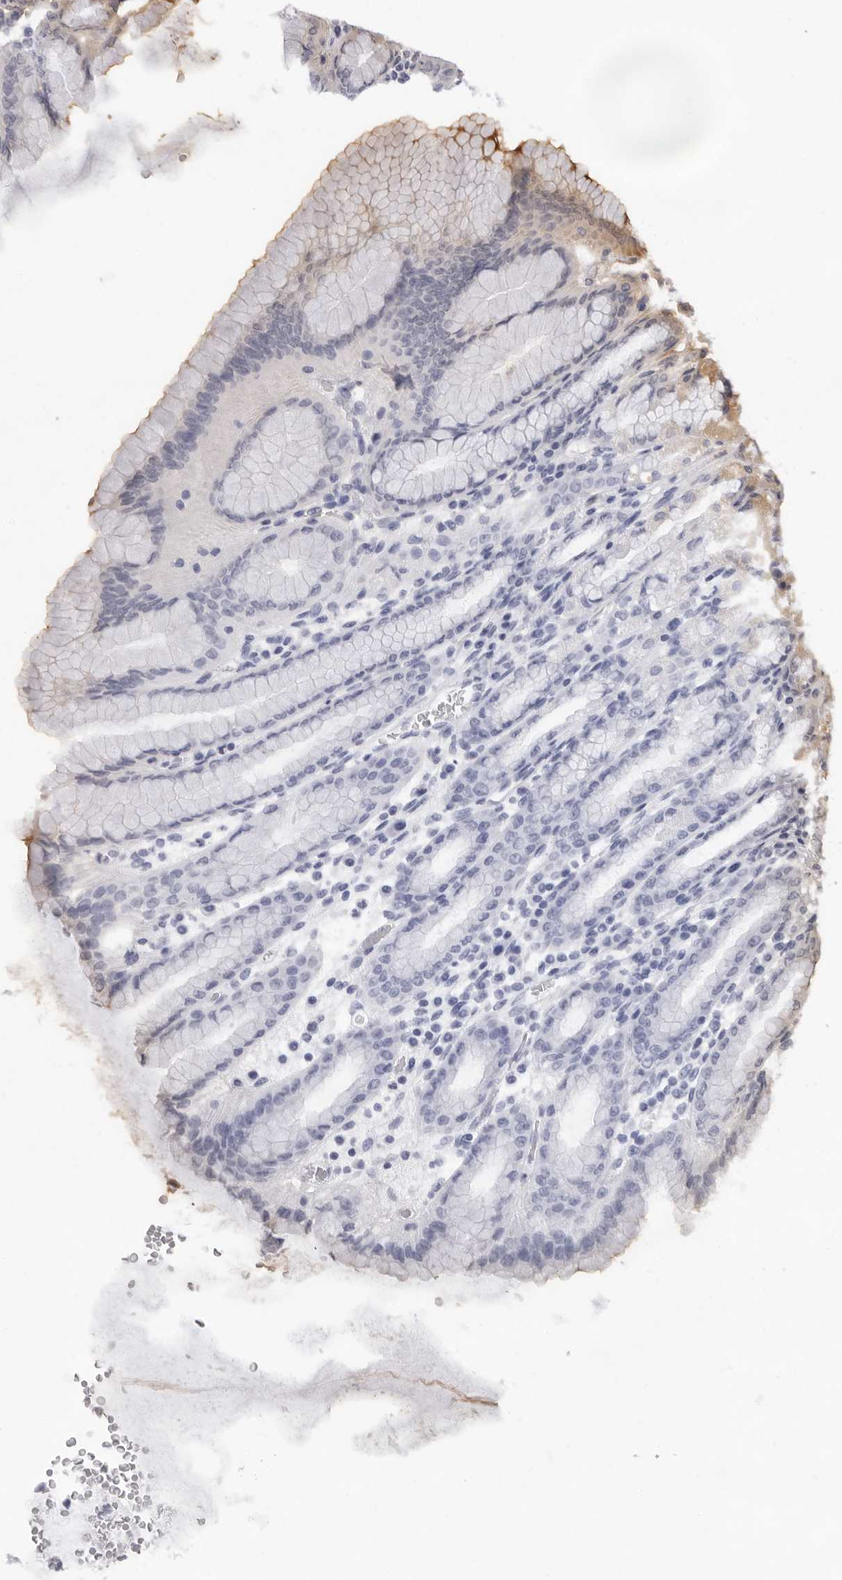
{"staining": {"intensity": "moderate", "quantity": "<25%", "location": "cytoplasmic/membranous"}, "tissue": "stomach", "cell_type": "Glandular cells", "image_type": "normal", "snomed": [{"axis": "morphology", "description": "Normal tissue, NOS"}, {"axis": "topography", "description": "Stomach, upper"}], "caption": "Protein analysis of unremarkable stomach reveals moderate cytoplasmic/membranous expression in approximately <25% of glandular cells.", "gene": "USP1", "patient": {"sex": "male", "age": 68}}